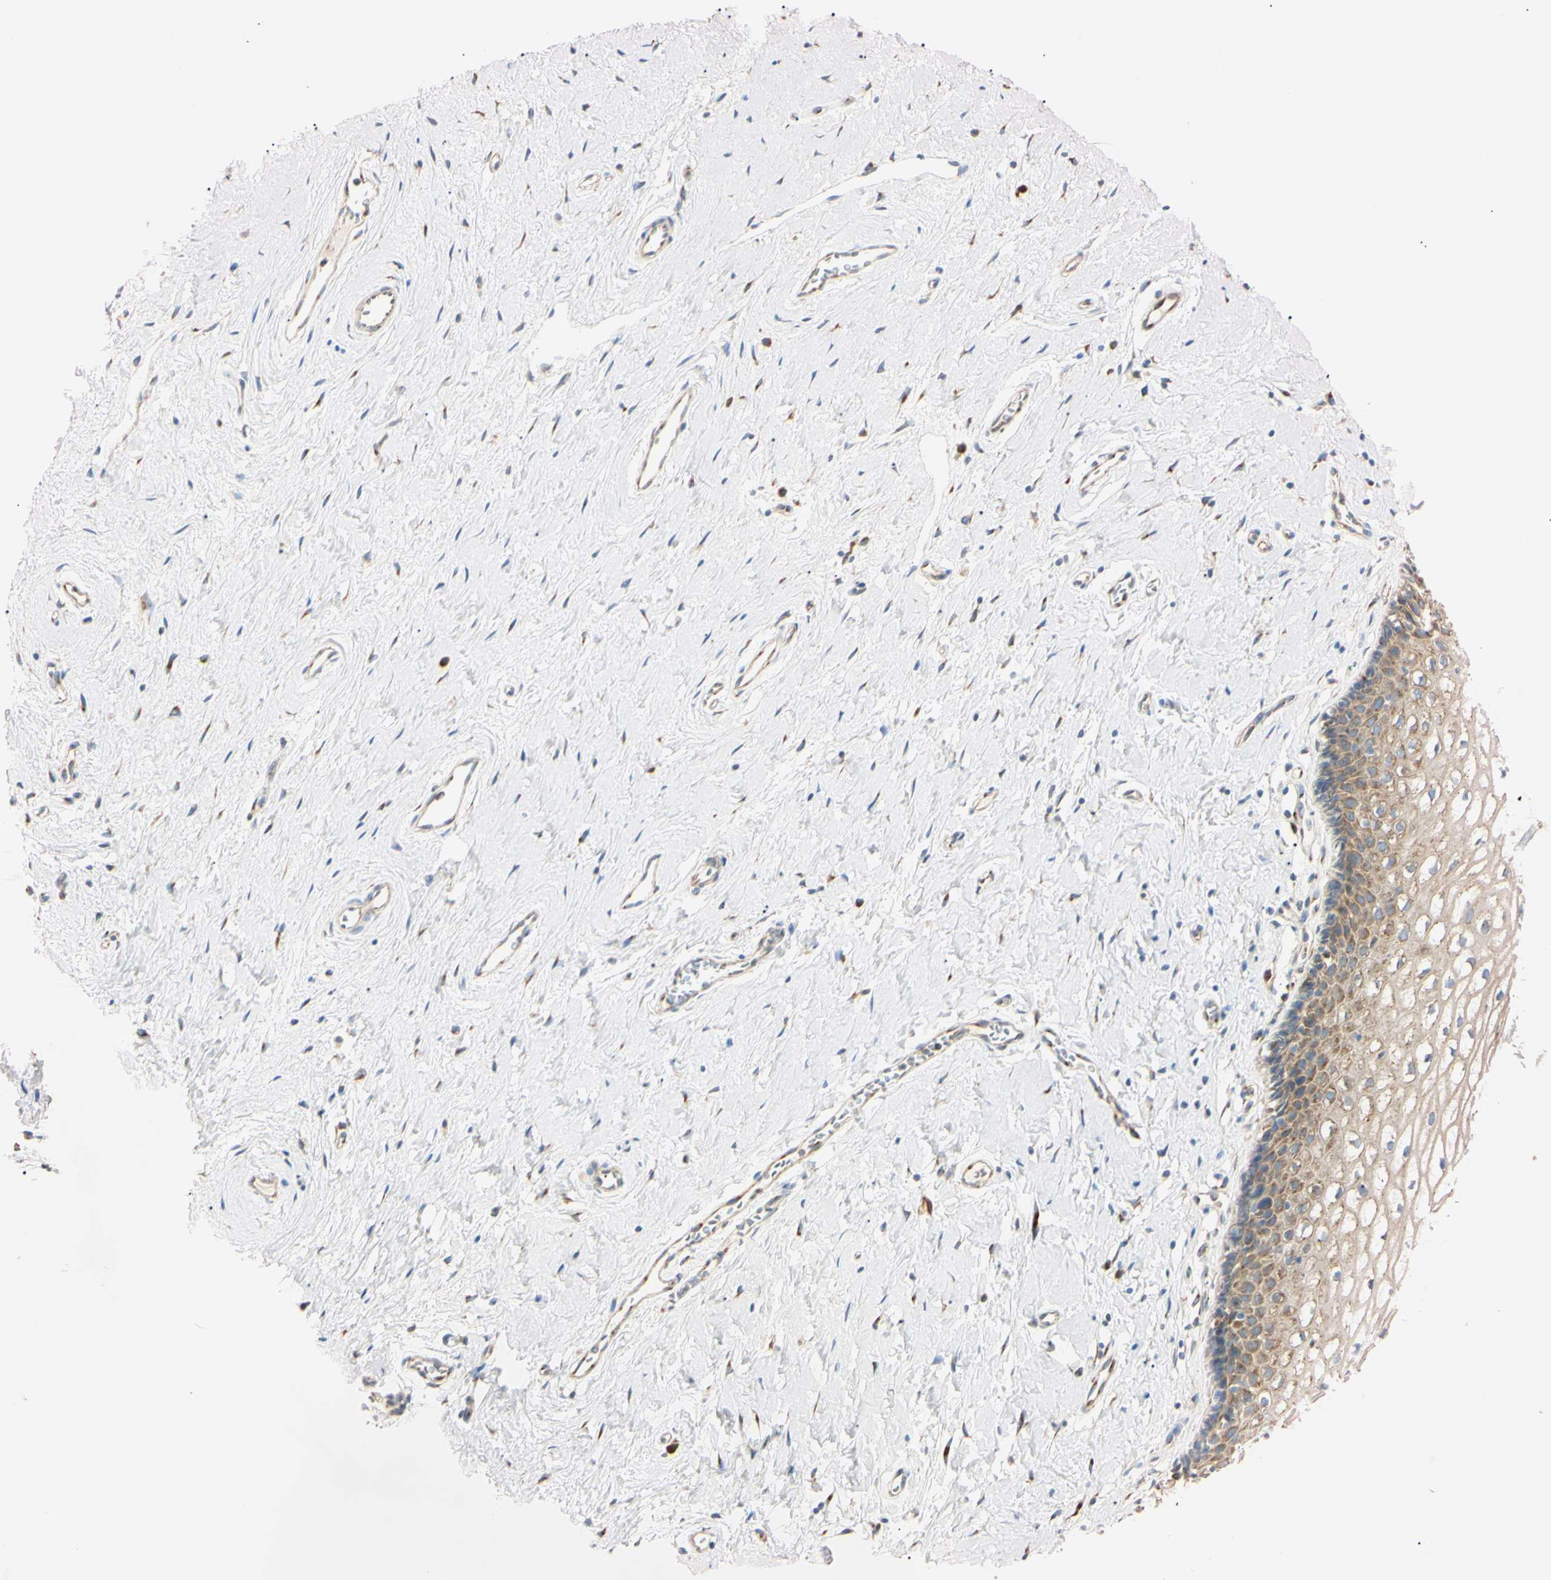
{"staining": {"intensity": "weak", "quantity": "25%-75%", "location": "cytoplasmic/membranous"}, "tissue": "vagina", "cell_type": "Squamous epithelial cells", "image_type": "normal", "snomed": [{"axis": "morphology", "description": "Normal tissue, NOS"}, {"axis": "topography", "description": "Soft tissue"}, {"axis": "topography", "description": "Vagina"}], "caption": "Immunohistochemical staining of normal human vagina demonstrates 25%-75% levels of weak cytoplasmic/membranous protein staining in approximately 25%-75% of squamous epithelial cells.", "gene": "IER3IP1", "patient": {"sex": "female", "age": 61}}